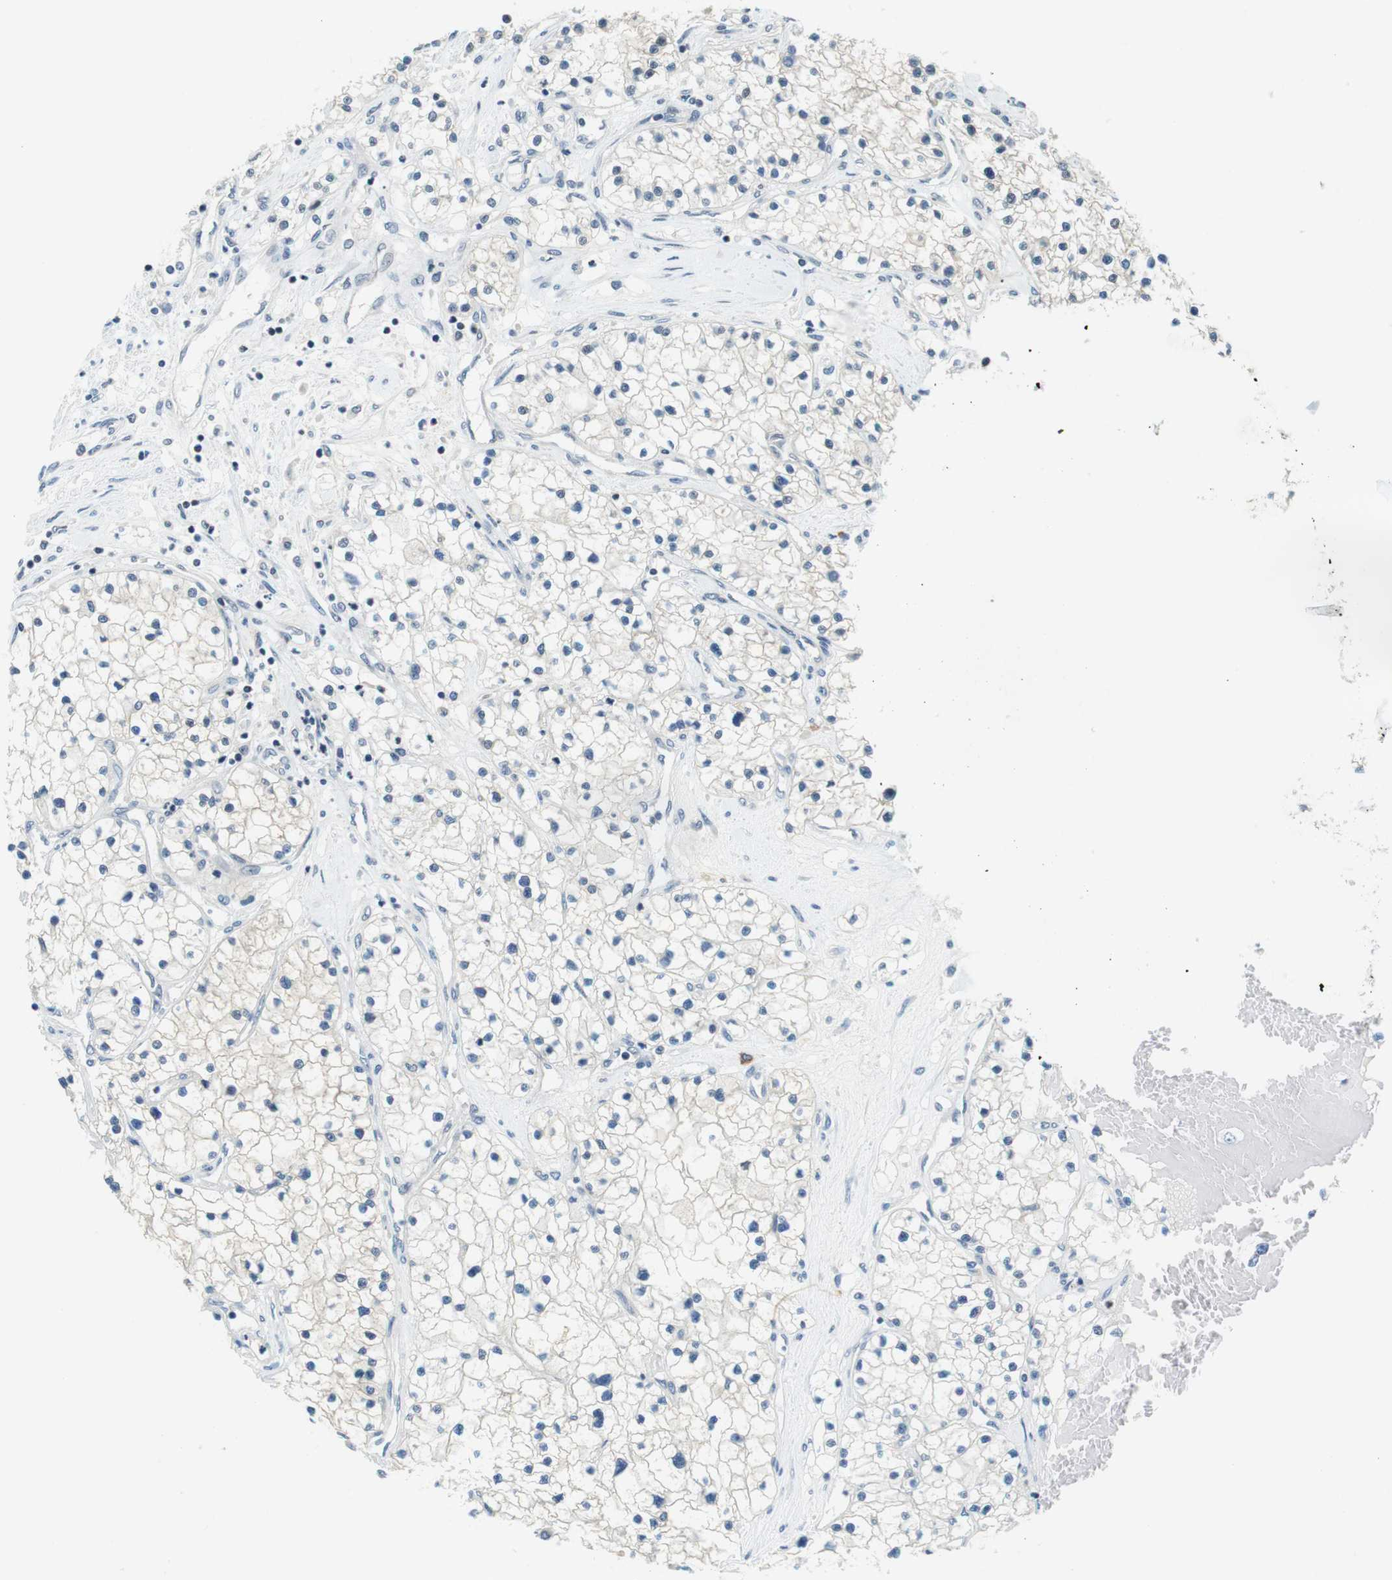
{"staining": {"intensity": "negative", "quantity": "none", "location": "none"}, "tissue": "renal cancer", "cell_type": "Tumor cells", "image_type": "cancer", "snomed": [{"axis": "morphology", "description": "Adenocarcinoma, NOS"}, {"axis": "topography", "description": "Kidney"}], "caption": "Immunohistochemical staining of human renal cancer (adenocarcinoma) exhibits no significant positivity in tumor cells.", "gene": "NEK4", "patient": {"sex": "male", "age": 68}}